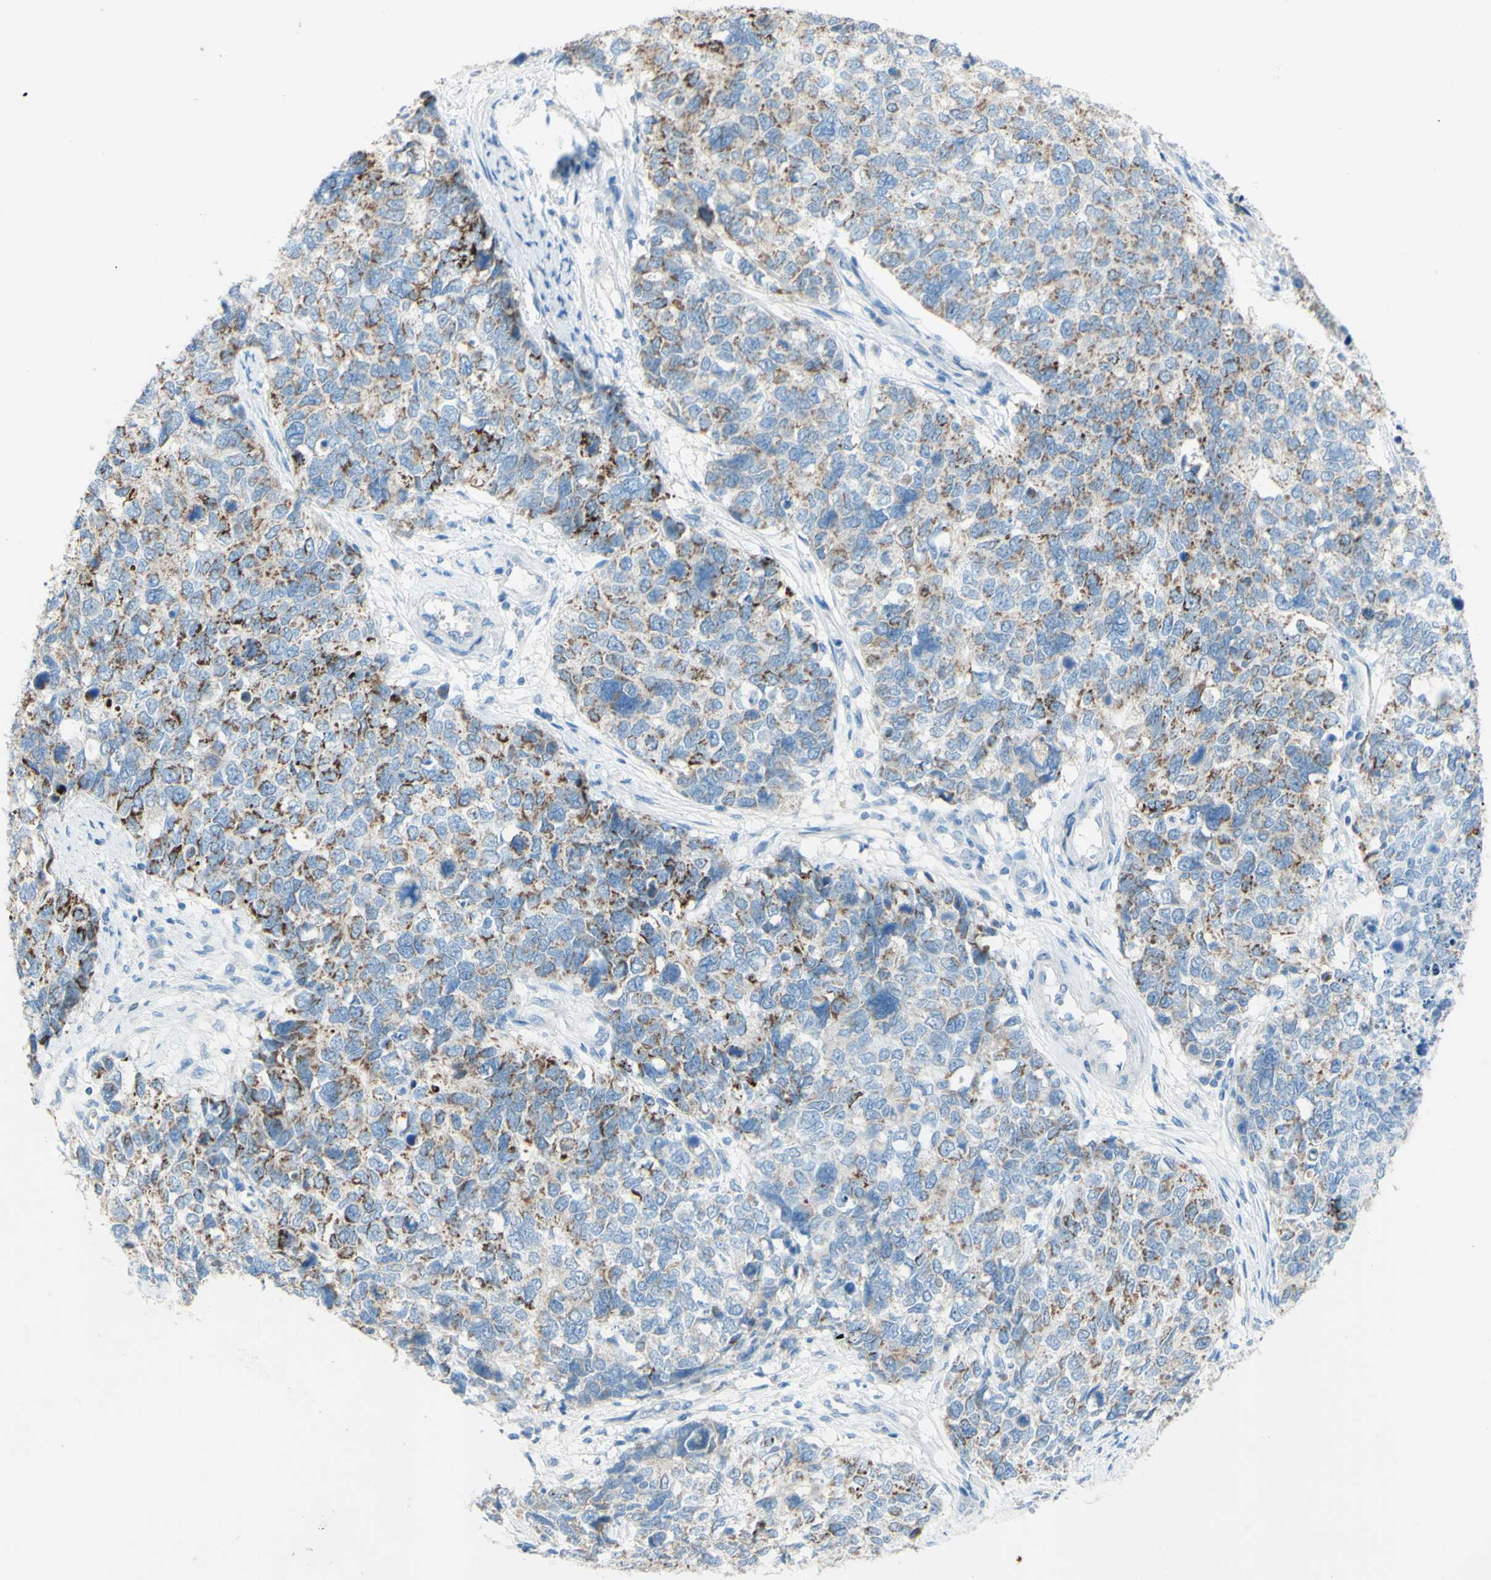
{"staining": {"intensity": "negative", "quantity": "none", "location": "none"}, "tissue": "cervical cancer", "cell_type": "Tumor cells", "image_type": "cancer", "snomed": [{"axis": "morphology", "description": "Squamous cell carcinoma, NOS"}, {"axis": "topography", "description": "Cervix"}], "caption": "IHC image of human cervical cancer (squamous cell carcinoma) stained for a protein (brown), which demonstrates no staining in tumor cells.", "gene": "ACADL", "patient": {"sex": "female", "age": 63}}